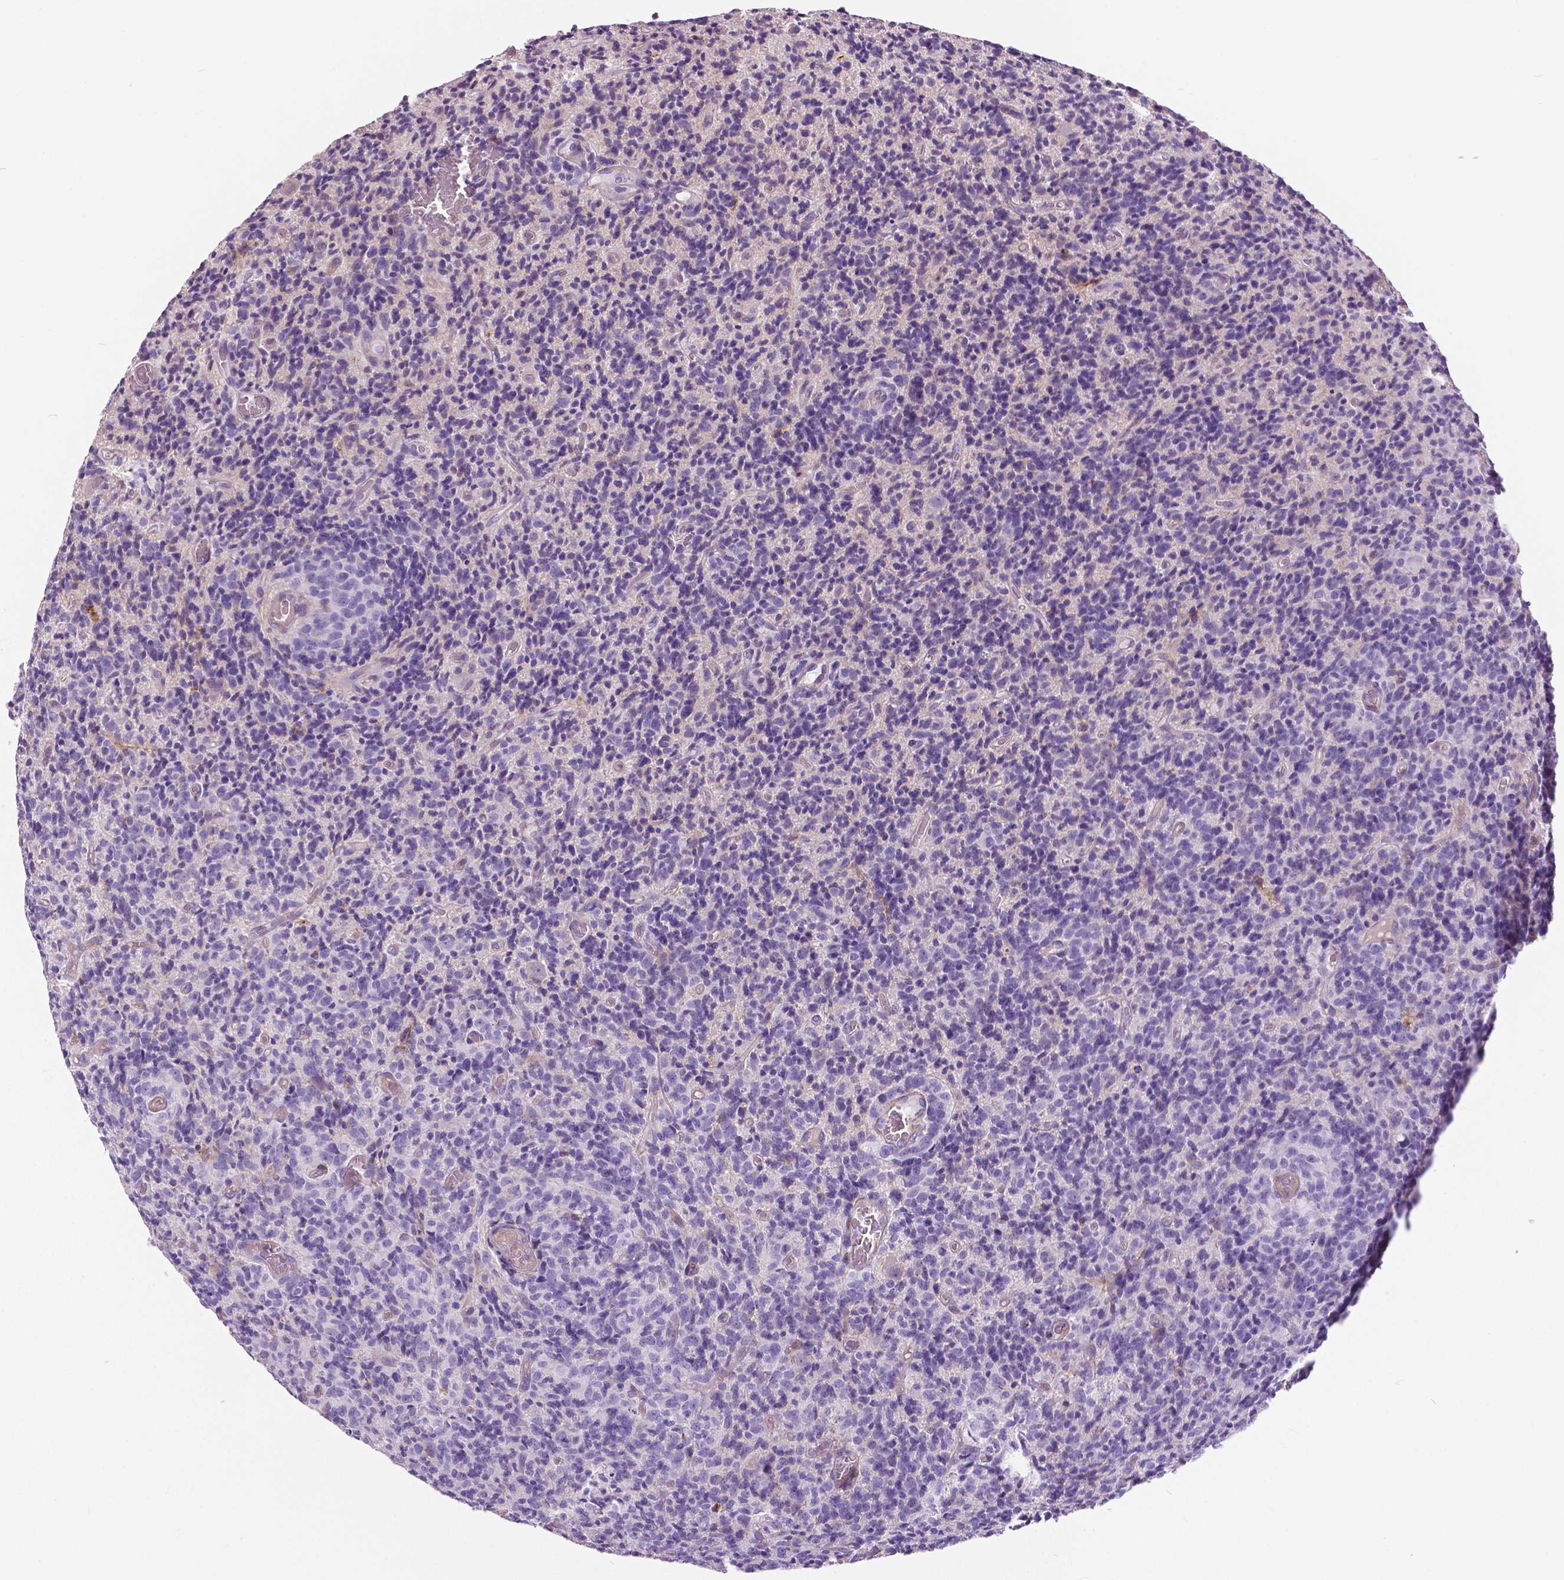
{"staining": {"intensity": "negative", "quantity": "none", "location": "none"}, "tissue": "glioma", "cell_type": "Tumor cells", "image_type": "cancer", "snomed": [{"axis": "morphology", "description": "Glioma, malignant, High grade"}, {"axis": "topography", "description": "Brain"}], "caption": "Tumor cells show no significant protein staining in malignant glioma (high-grade).", "gene": "ANXA13", "patient": {"sex": "male", "age": 76}}